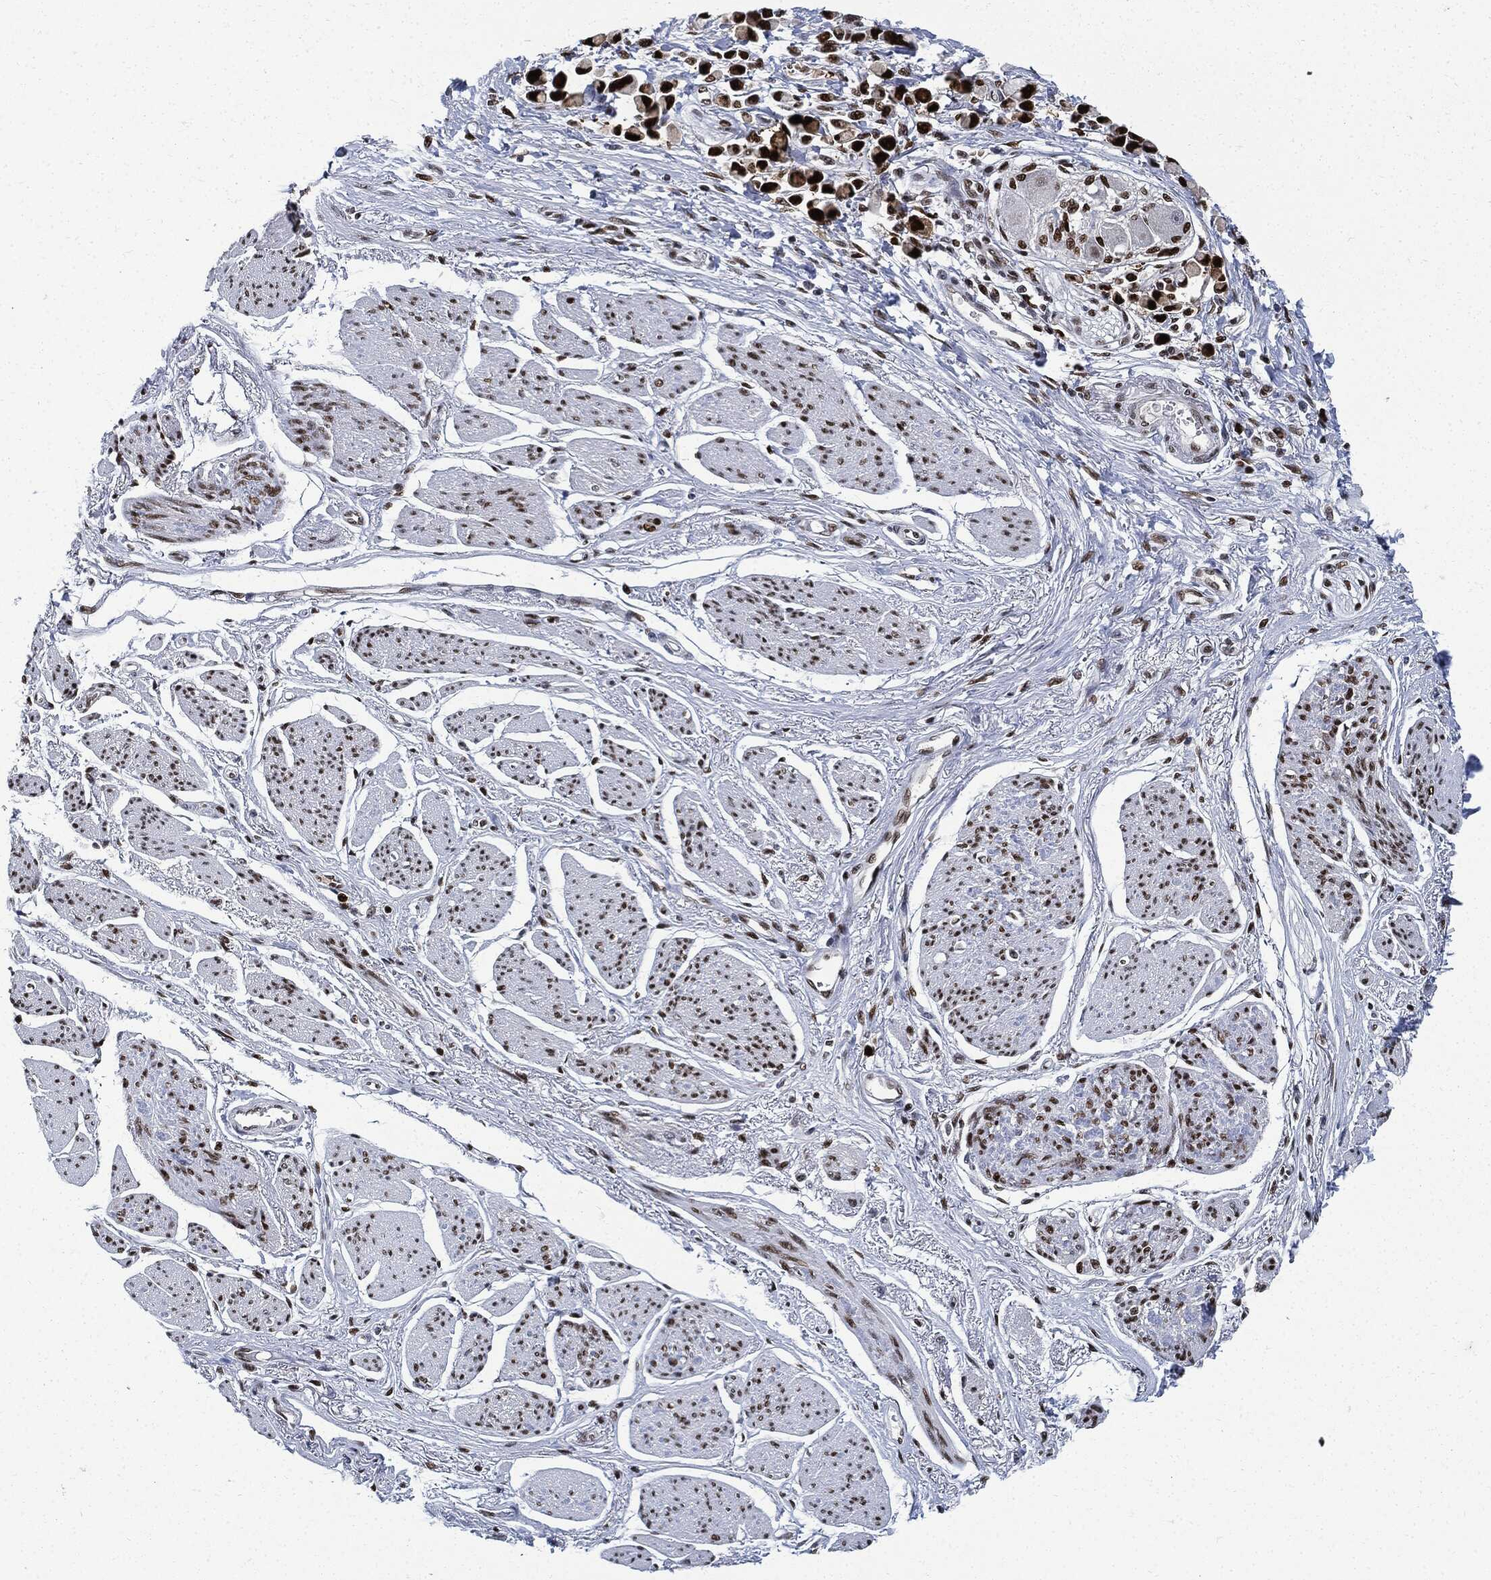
{"staining": {"intensity": "strong", "quantity": ">75%", "location": "nuclear"}, "tissue": "stomach cancer", "cell_type": "Tumor cells", "image_type": "cancer", "snomed": [{"axis": "morphology", "description": "Adenocarcinoma, NOS"}, {"axis": "topography", "description": "Stomach"}], "caption": "A high amount of strong nuclear expression is identified in about >75% of tumor cells in stomach cancer tissue.", "gene": "PCNA", "patient": {"sex": "female", "age": 81}}